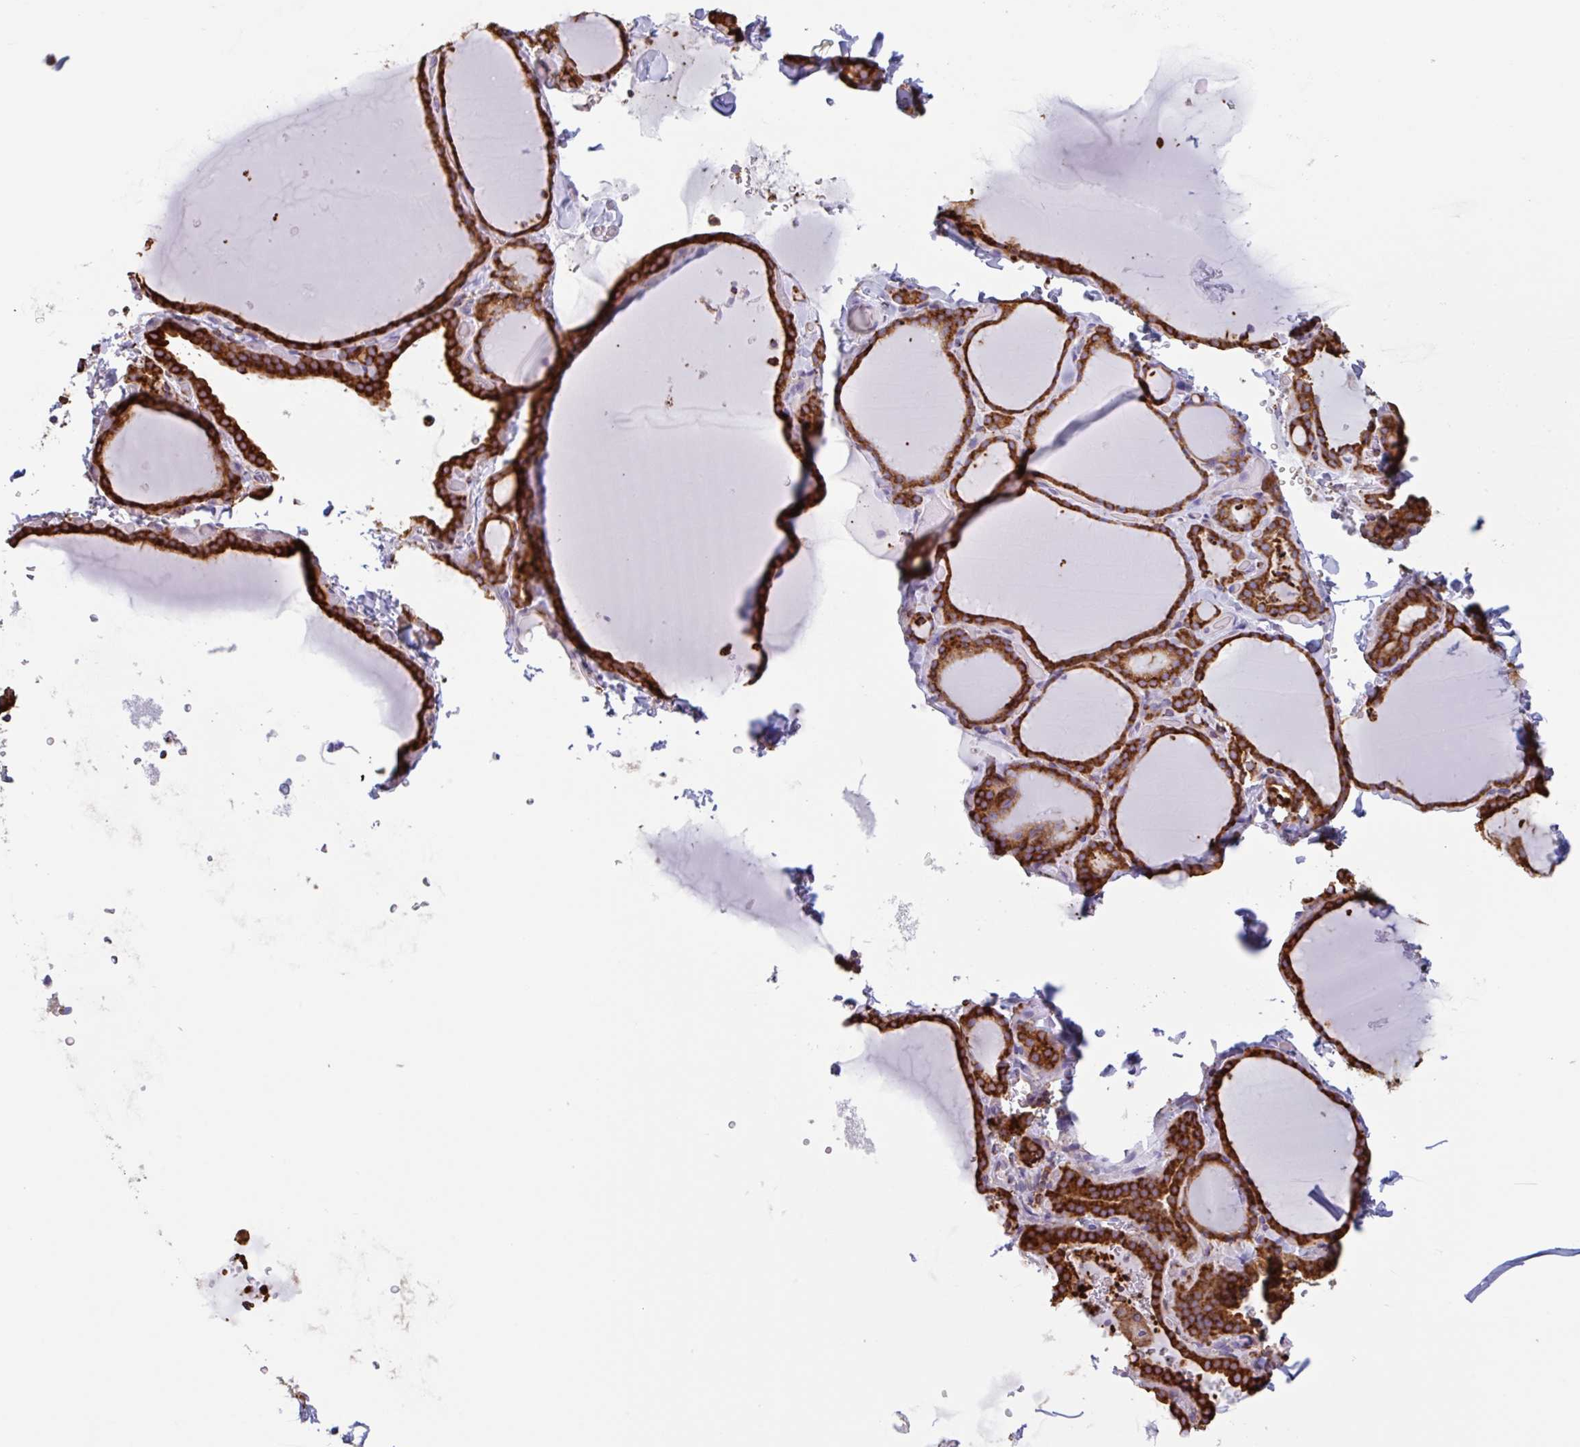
{"staining": {"intensity": "strong", "quantity": ">75%", "location": "cytoplasmic/membranous"}, "tissue": "thyroid gland", "cell_type": "Glandular cells", "image_type": "normal", "snomed": [{"axis": "morphology", "description": "Normal tissue, NOS"}, {"axis": "topography", "description": "Thyroid gland"}], "caption": "Immunohistochemical staining of benign human thyroid gland reveals high levels of strong cytoplasmic/membranous staining in about >75% of glandular cells. (Brightfield microscopy of DAB IHC at high magnification).", "gene": "DOK4", "patient": {"sex": "female", "age": 22}}